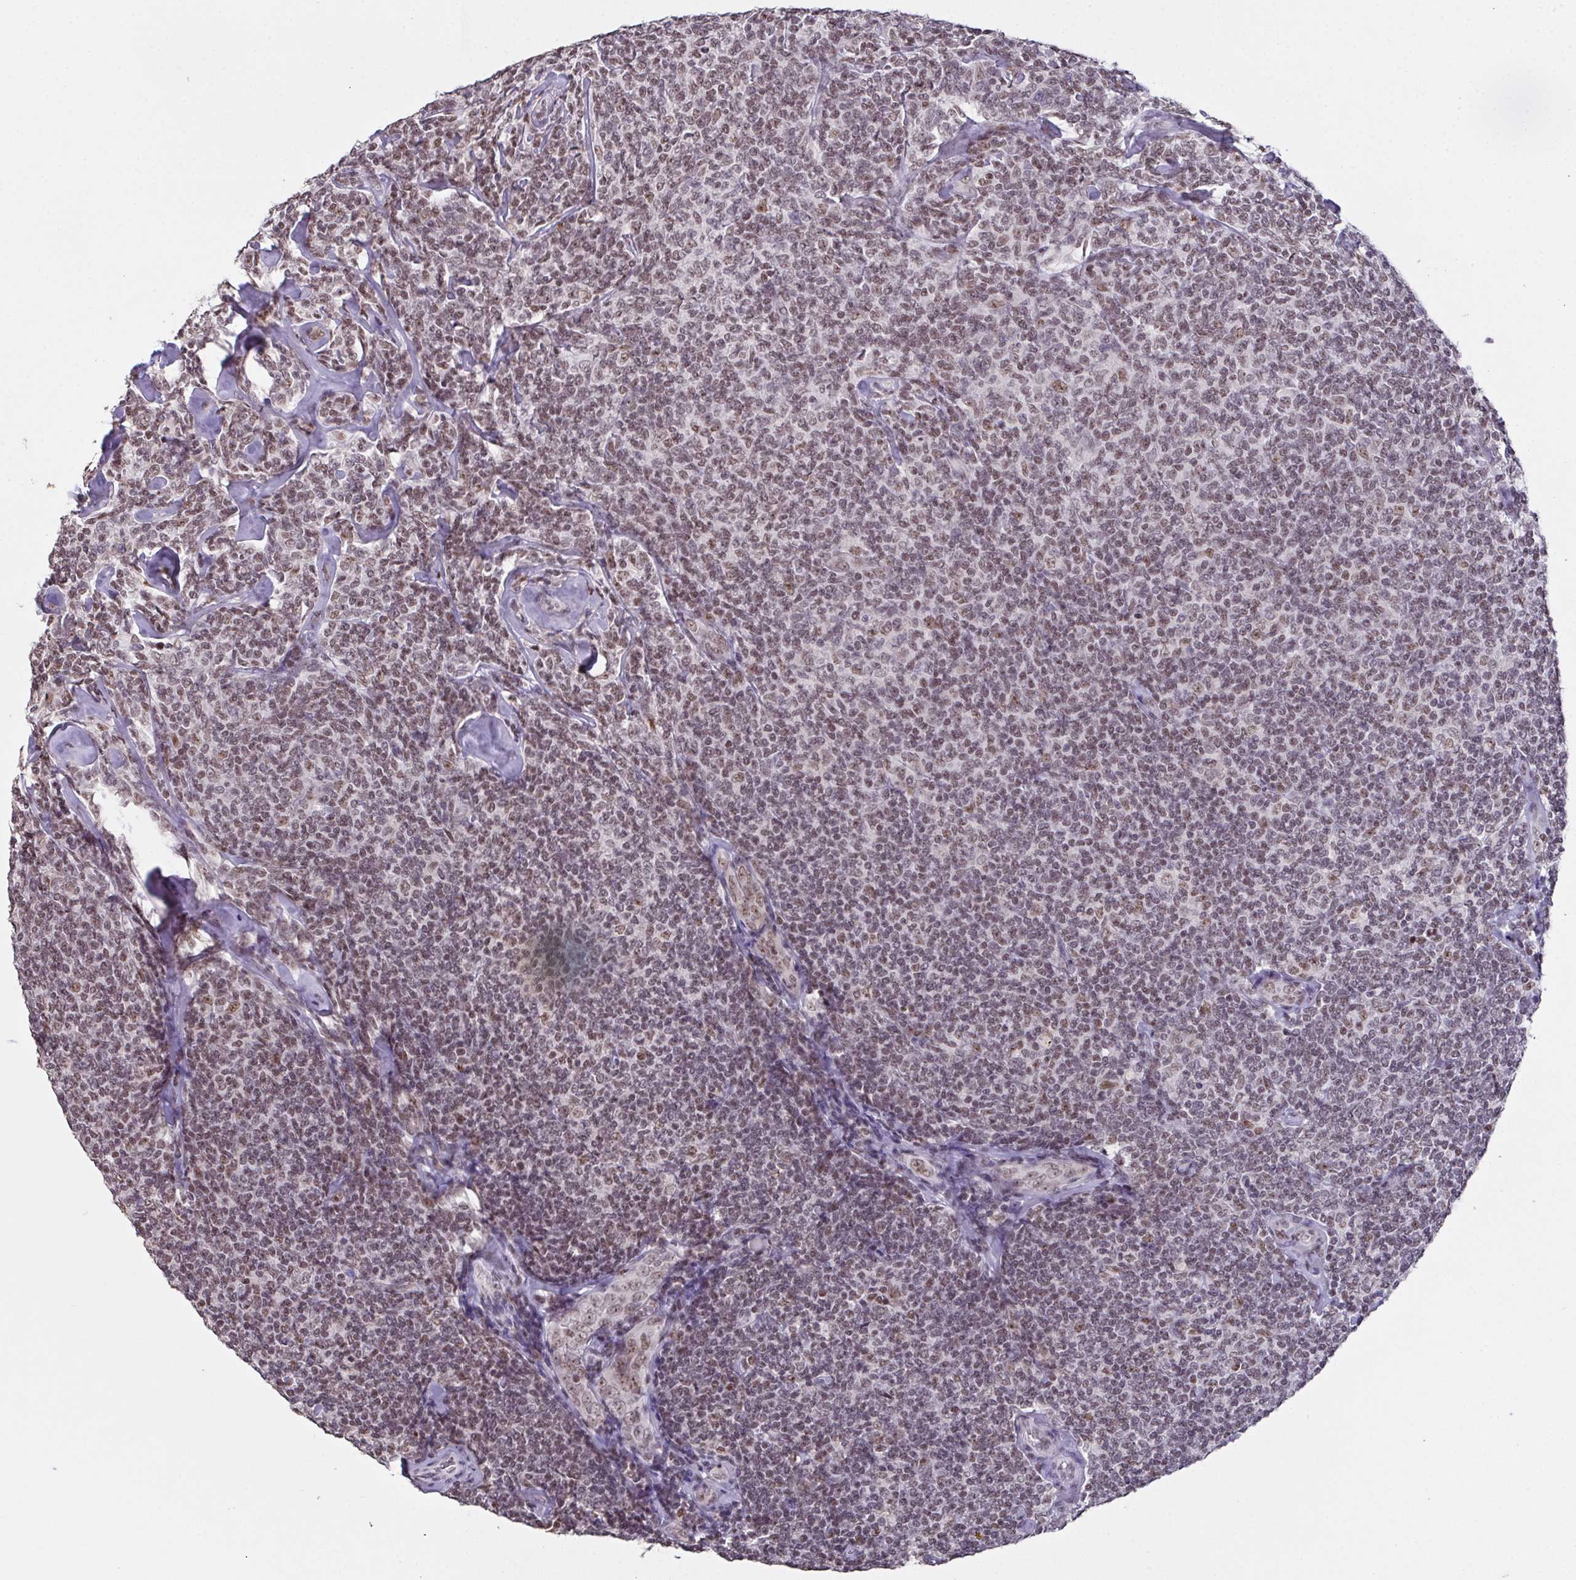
{"staining": {"intensity": "moderate", "quantity": ">75%", "location": "nuclear"}, "tissue": "lymphoma", "cell_type": "Tumor cells", "image_type": "cancer", "snomed": [{"axis": "morphology", "description": "Malignant lymphoma, non-Hodgkin's type, Low grade"}, {"axis": "topography", "description": "Lymph node"}], "caption": "Brown immunohistochemical staining in human lymphoma demonstrates moderate nuclear expression in about >75% of tumor cells.", "gene": "ZNF800", "patient": {"sex": "female", "age": 56}}